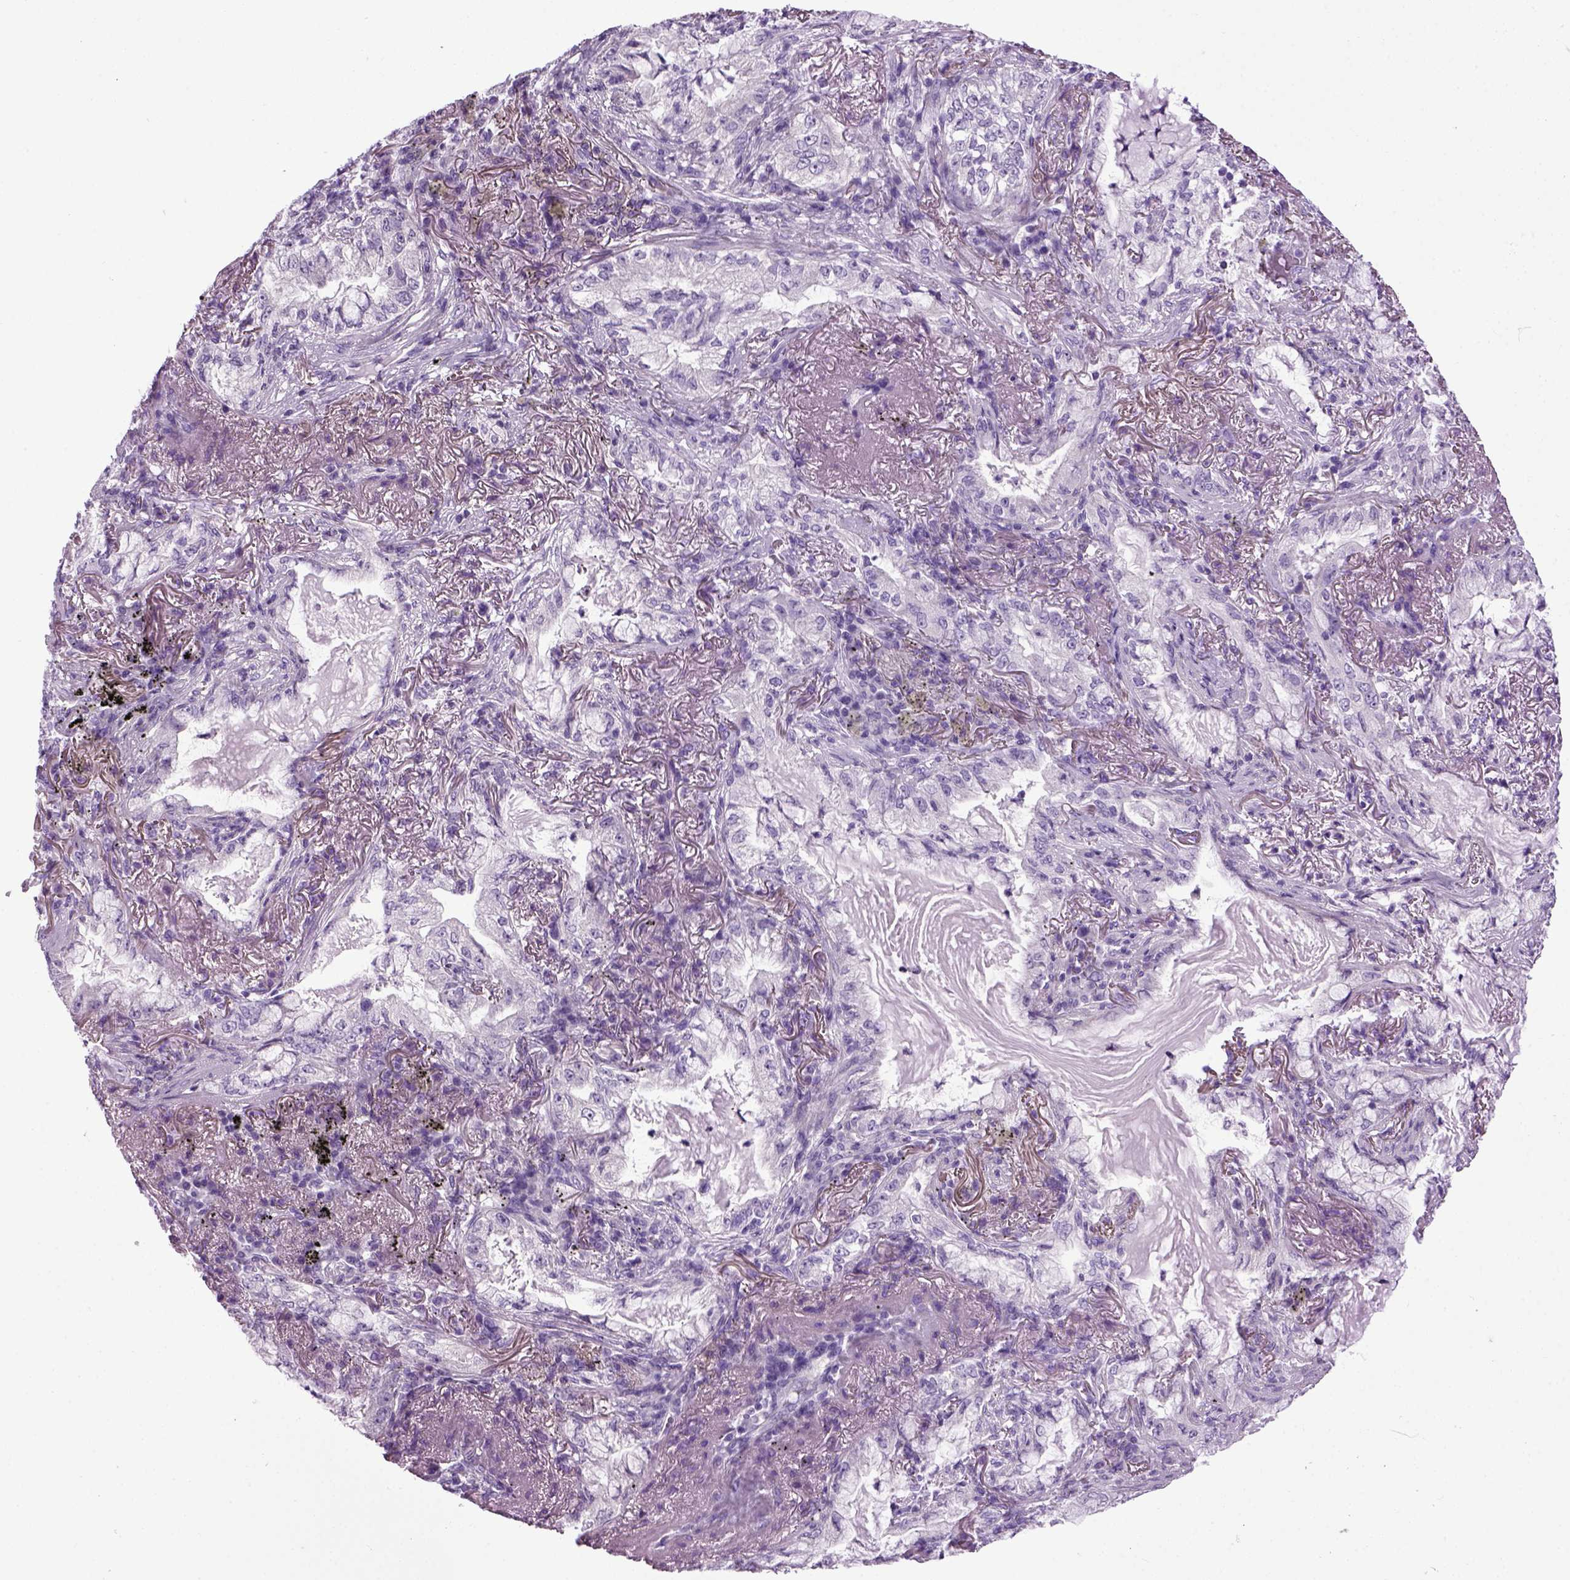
{"staining": {"intensity": "negative", "quantity": "none", "location": "none"}, "tissue": "lung cancer", "cell_type": "Tumor cells", "image_type": "cancer", "snomed": [{"axis": "morphology", "description": "Adenocarcinoma, NOS"}, {"axis": "topography", "description": "Lung"}], "caption": "High power microscopy micrograph of an immunohistochemistry (IHC) image of adenocarcinoma (lung), revealing no significant positivity in tumor cells.", "gene": "HMCN2", "patient": {"sex": "female", "age": 73}}